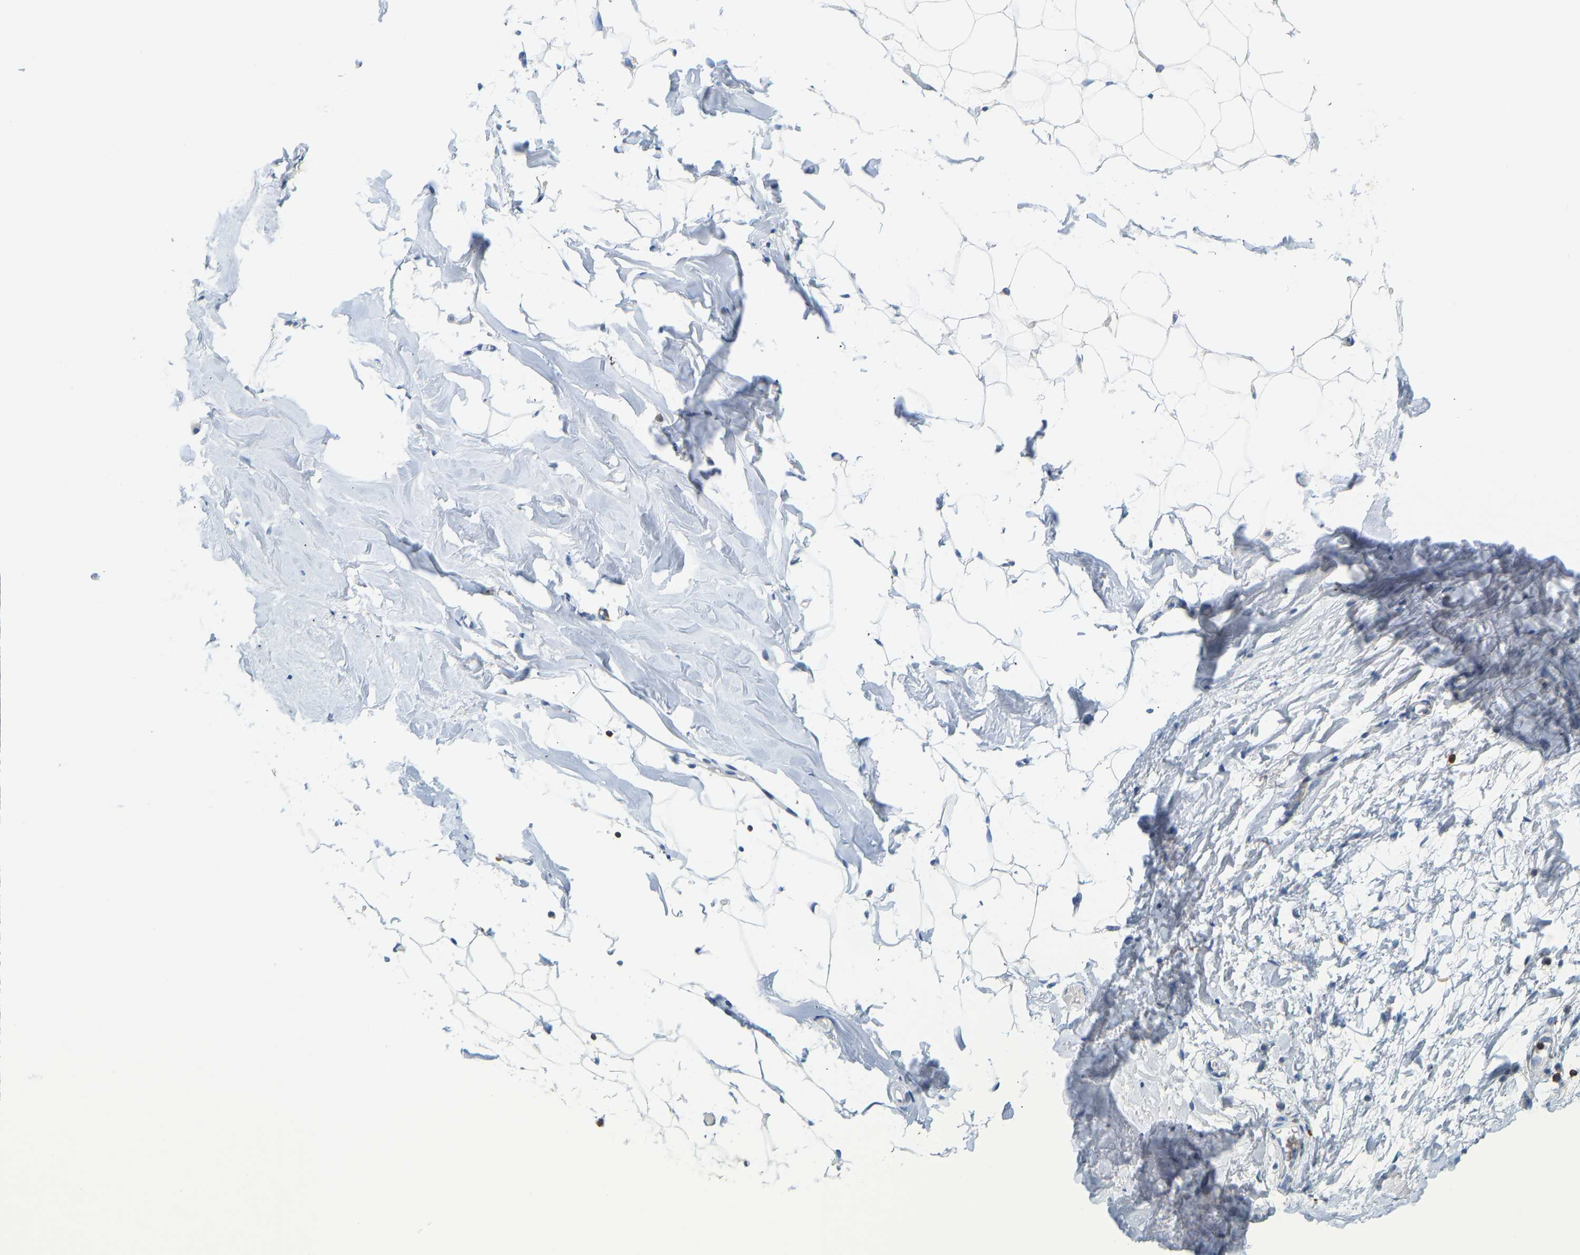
{"staining": {"intensity": "negative", "quantity": "none", "location": "none"}, "tissue": "adipose tissue", "cell_type": "Adipocytes", "image_type": "normal", "snomed": [{"axis": "morphology", "description": "Normal tissue, NOS"}, {"axis": "topography", "description": "Breast"}, {"axis": "topography", "description": "Soft tissue"}], "caption": "Adipose tissue stained for a protein using immunohistochemistry exhibits no staining adipocytes.", "gene": "EVL", "patient": {"sex": "female", "age": 75}}